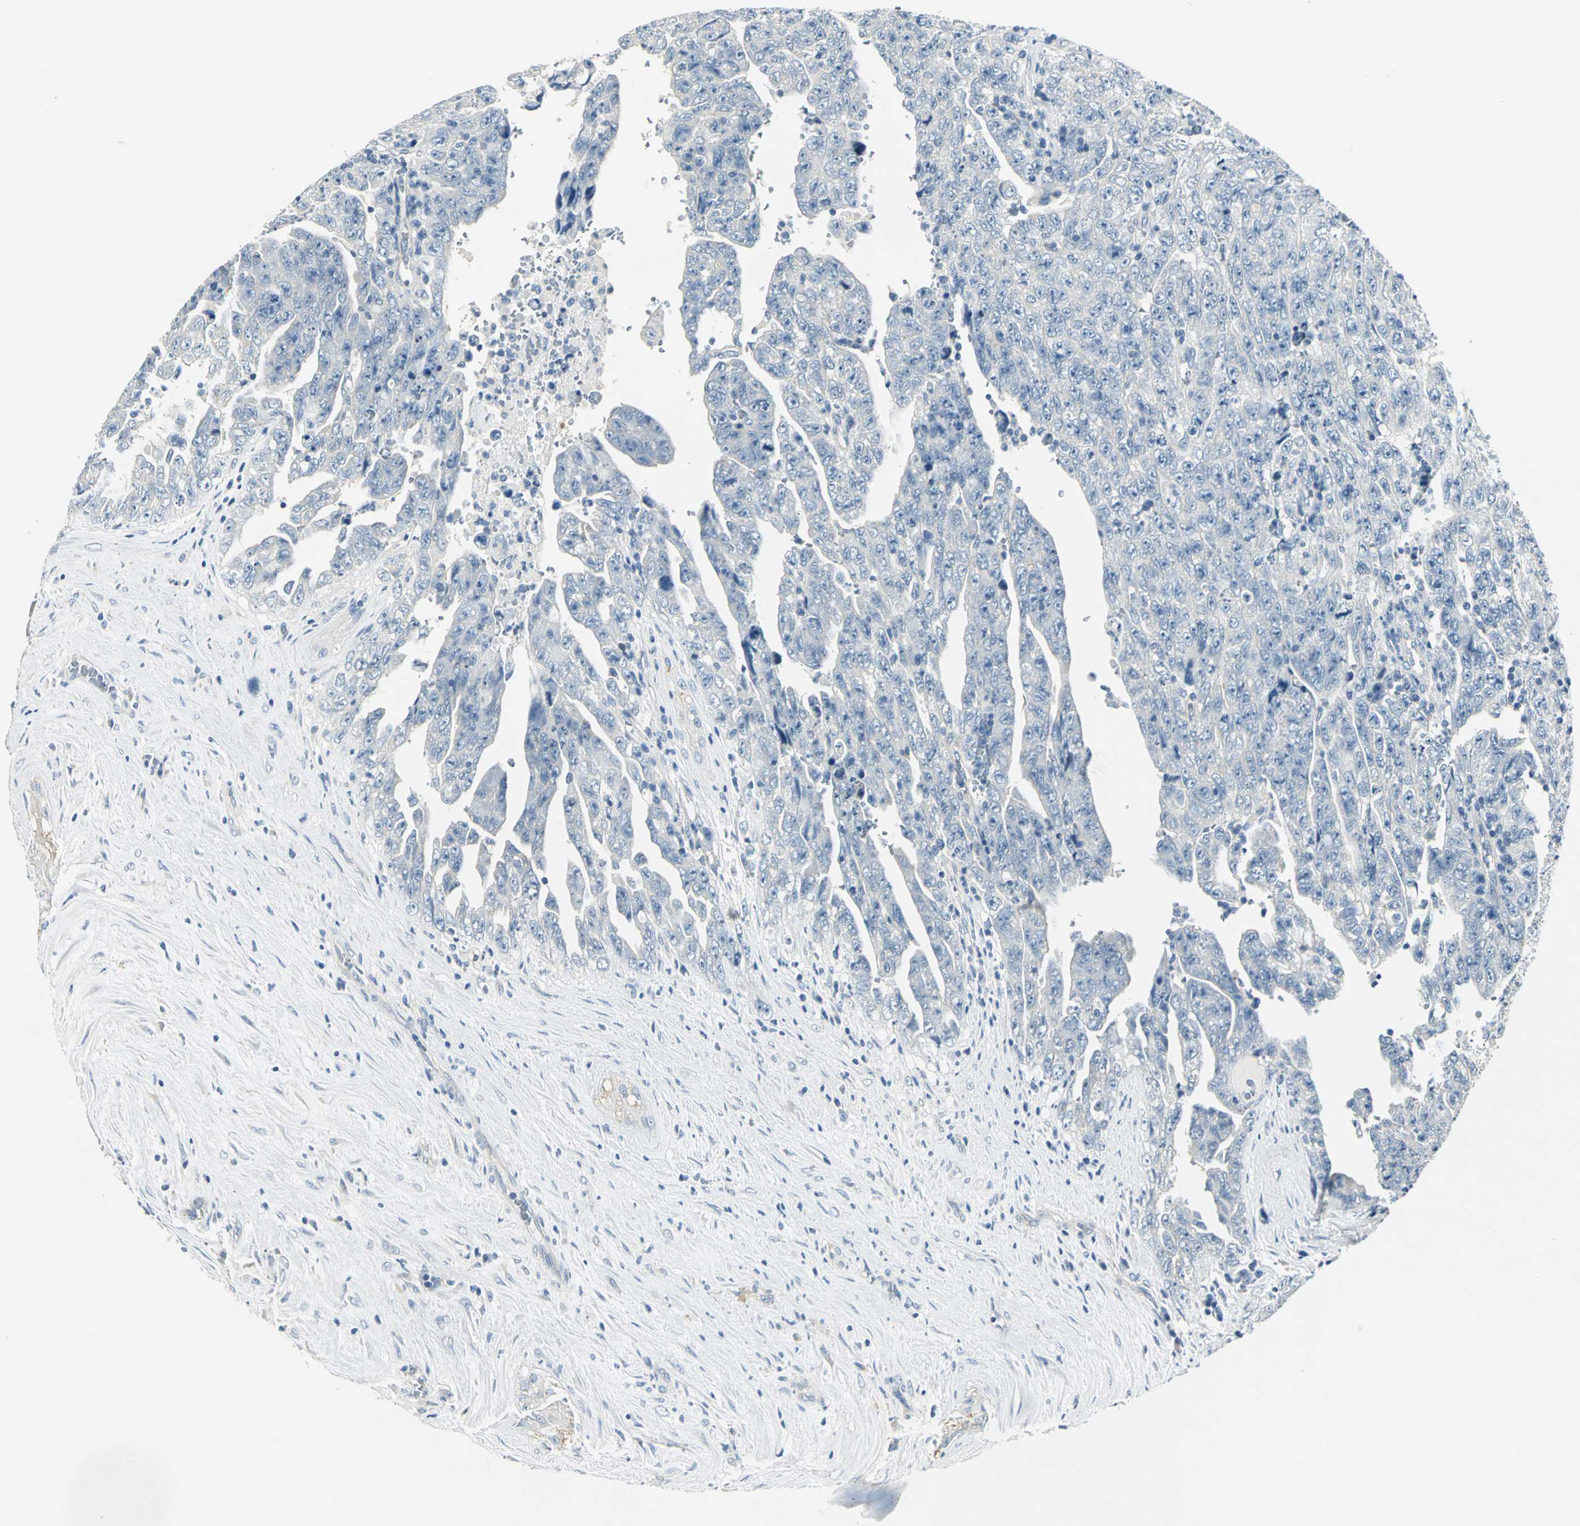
{"staining": {"intensity": "negative", "quantity": "none", "location": "none"}, "tissue": "testis cancer", "cell_type": "Tumor cells", "image_type": "cancer", "snomed": [{"axis": "morphology", "description": "Carcinoma, Embryonal, NOS"}, {"axis": "topography", "description": "Testis"}], "caption": "DAB (3,3'-diaminobenzidine) immunohistochemical staining of human testis cancer (embryonal carcinoma) demonstrates no significant positivity in tumor cells.", "gene": "RIPOR1", "patient": {"sex": "male", "age": 28}}